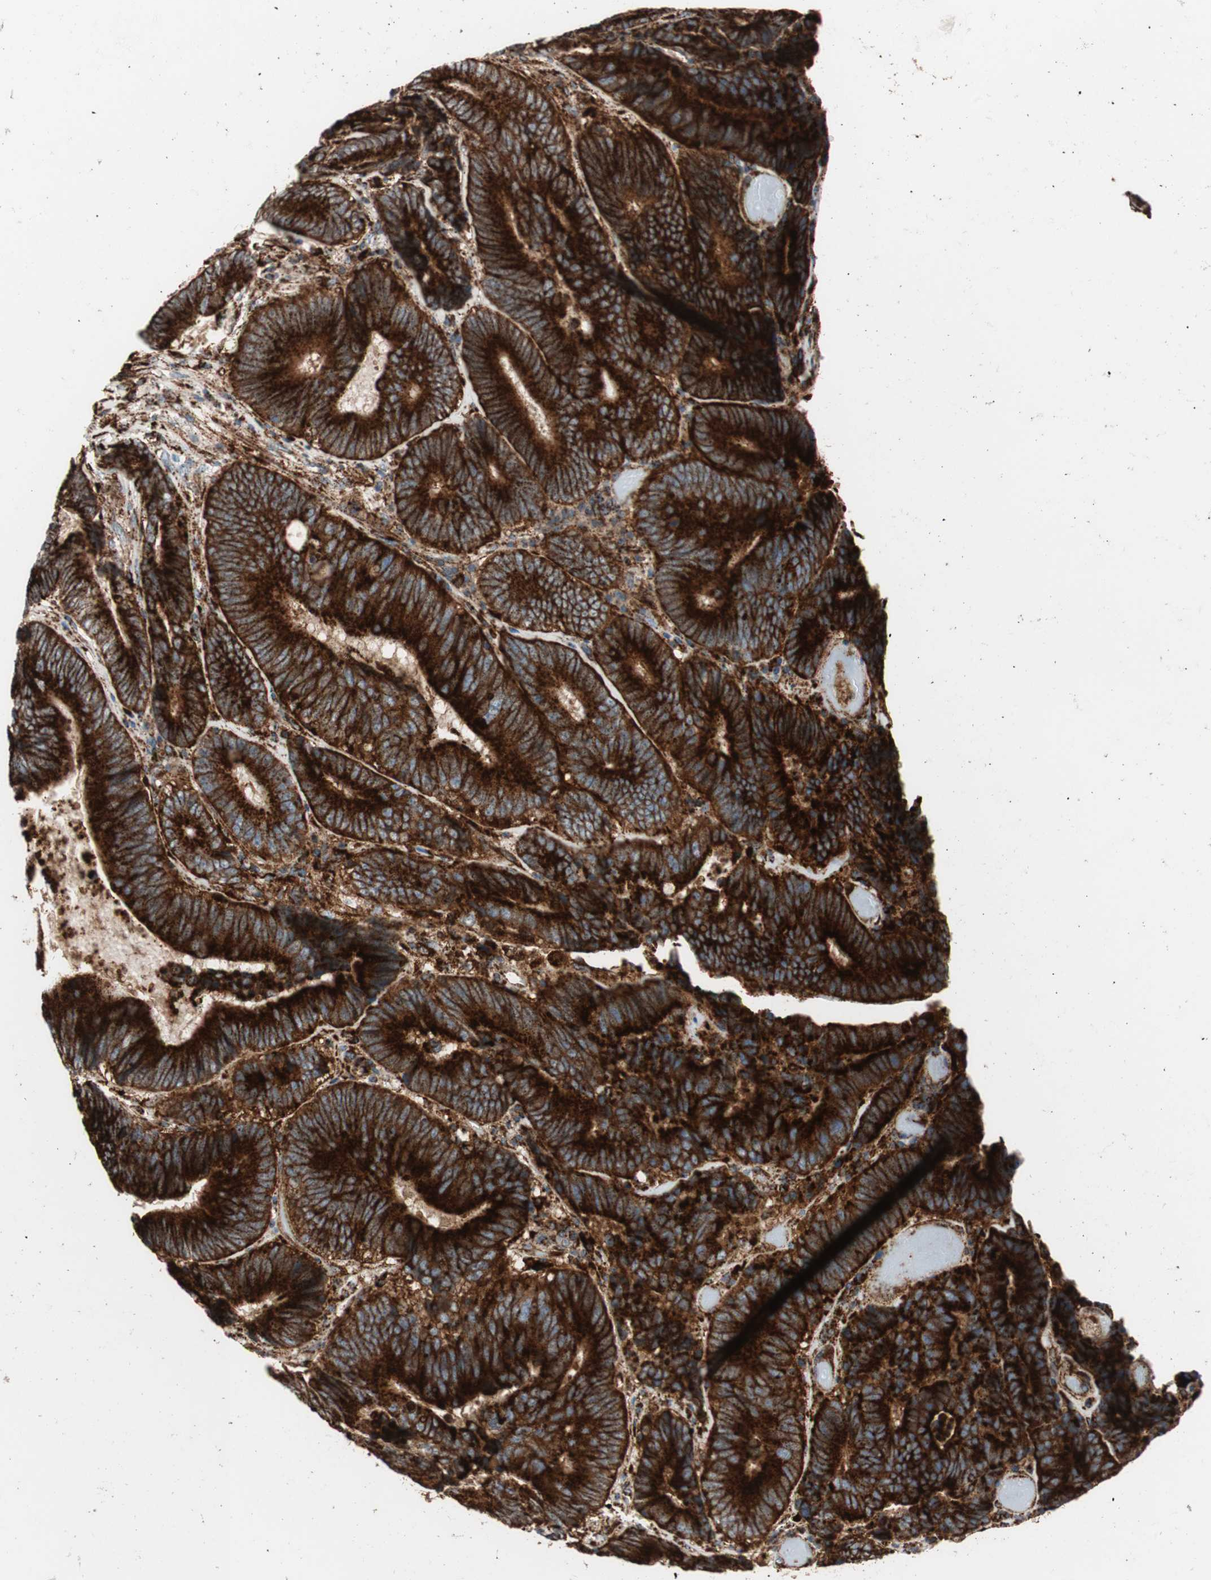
{"staining": {"intensity": "strong", "quantity": ">75%", "location": "cytoplasmic/membranous"}, "tissue": "colorectal cancer", "cell_type": "Tumor cells", "image_type": "cancer", "snomed": [{"axis": "morphology", "description": "Adenocarcinoma, NOS"}, {"axis": "topography", "description": "Colon"}], "caption": "Brown immunohistochemical staining in adenocarcinoma (colorectal) exhibits strong cytoplasmic/membranous expression in about >75% of tumor cells.", "gene": "LAMP1", "patient": {"sex": "female", "age": 78}}